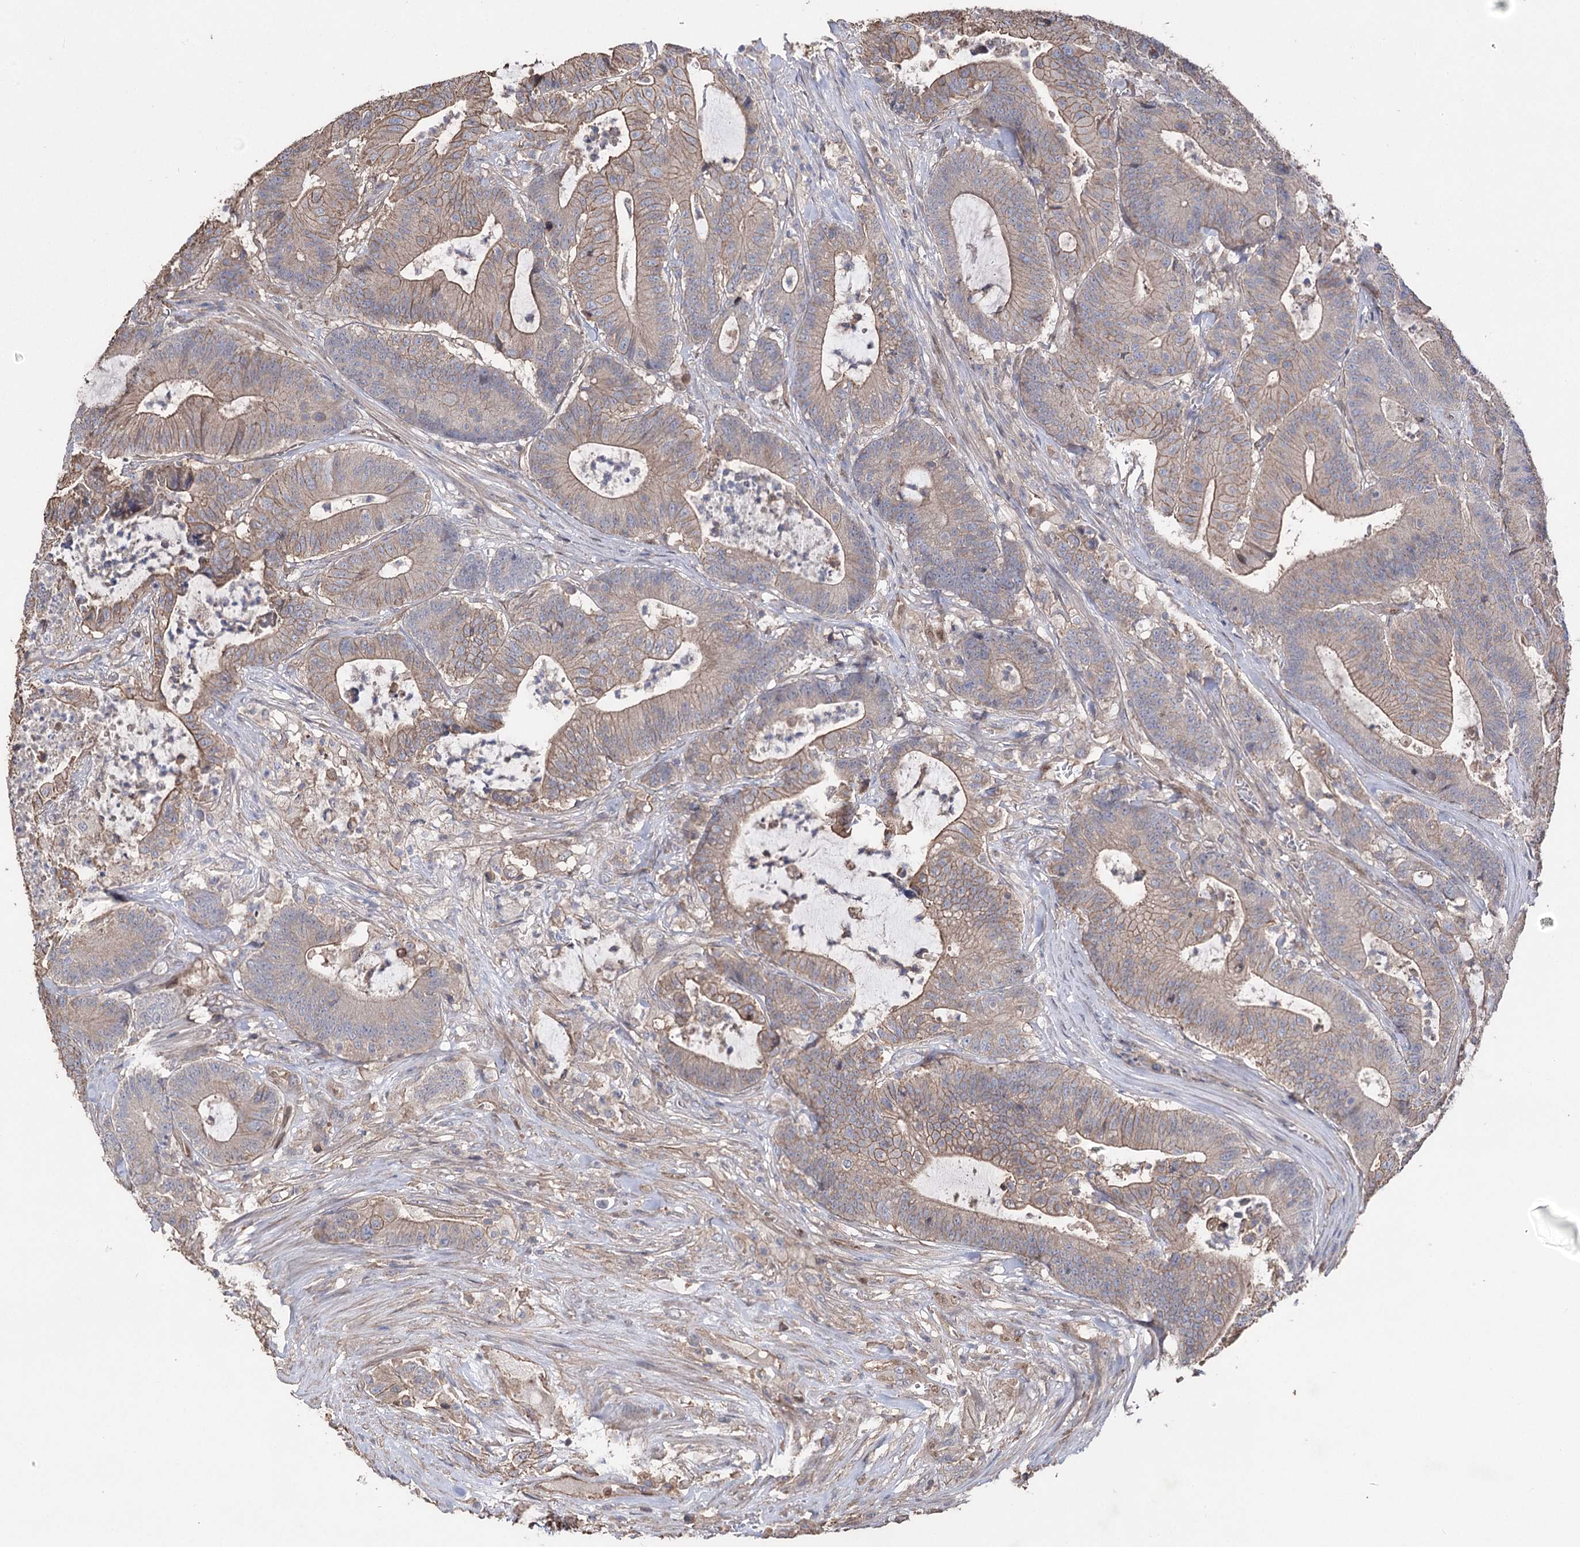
{"staining": {"intensity": "moderate", "quantity": "25%-75%", "location": "cytoplasmic/membranous"}, "tissue": "colorectal cancer", "cell_type": "Tumor cells", "image_type": "cancer", "snomed": [{"axis": "morphology", "description": "Adenocarcinoma, NOS"}, {"axis": "topography", "description": "Colon"}], "caption": "Immunohistochemical staining of colorectal cancer exhibits medium levels of moderate cytoplasmic/membranous expression in about 25%-75% of tumor cells.", "gene": "FAM13B", "patient": {"sex": "female", "age": 84}}